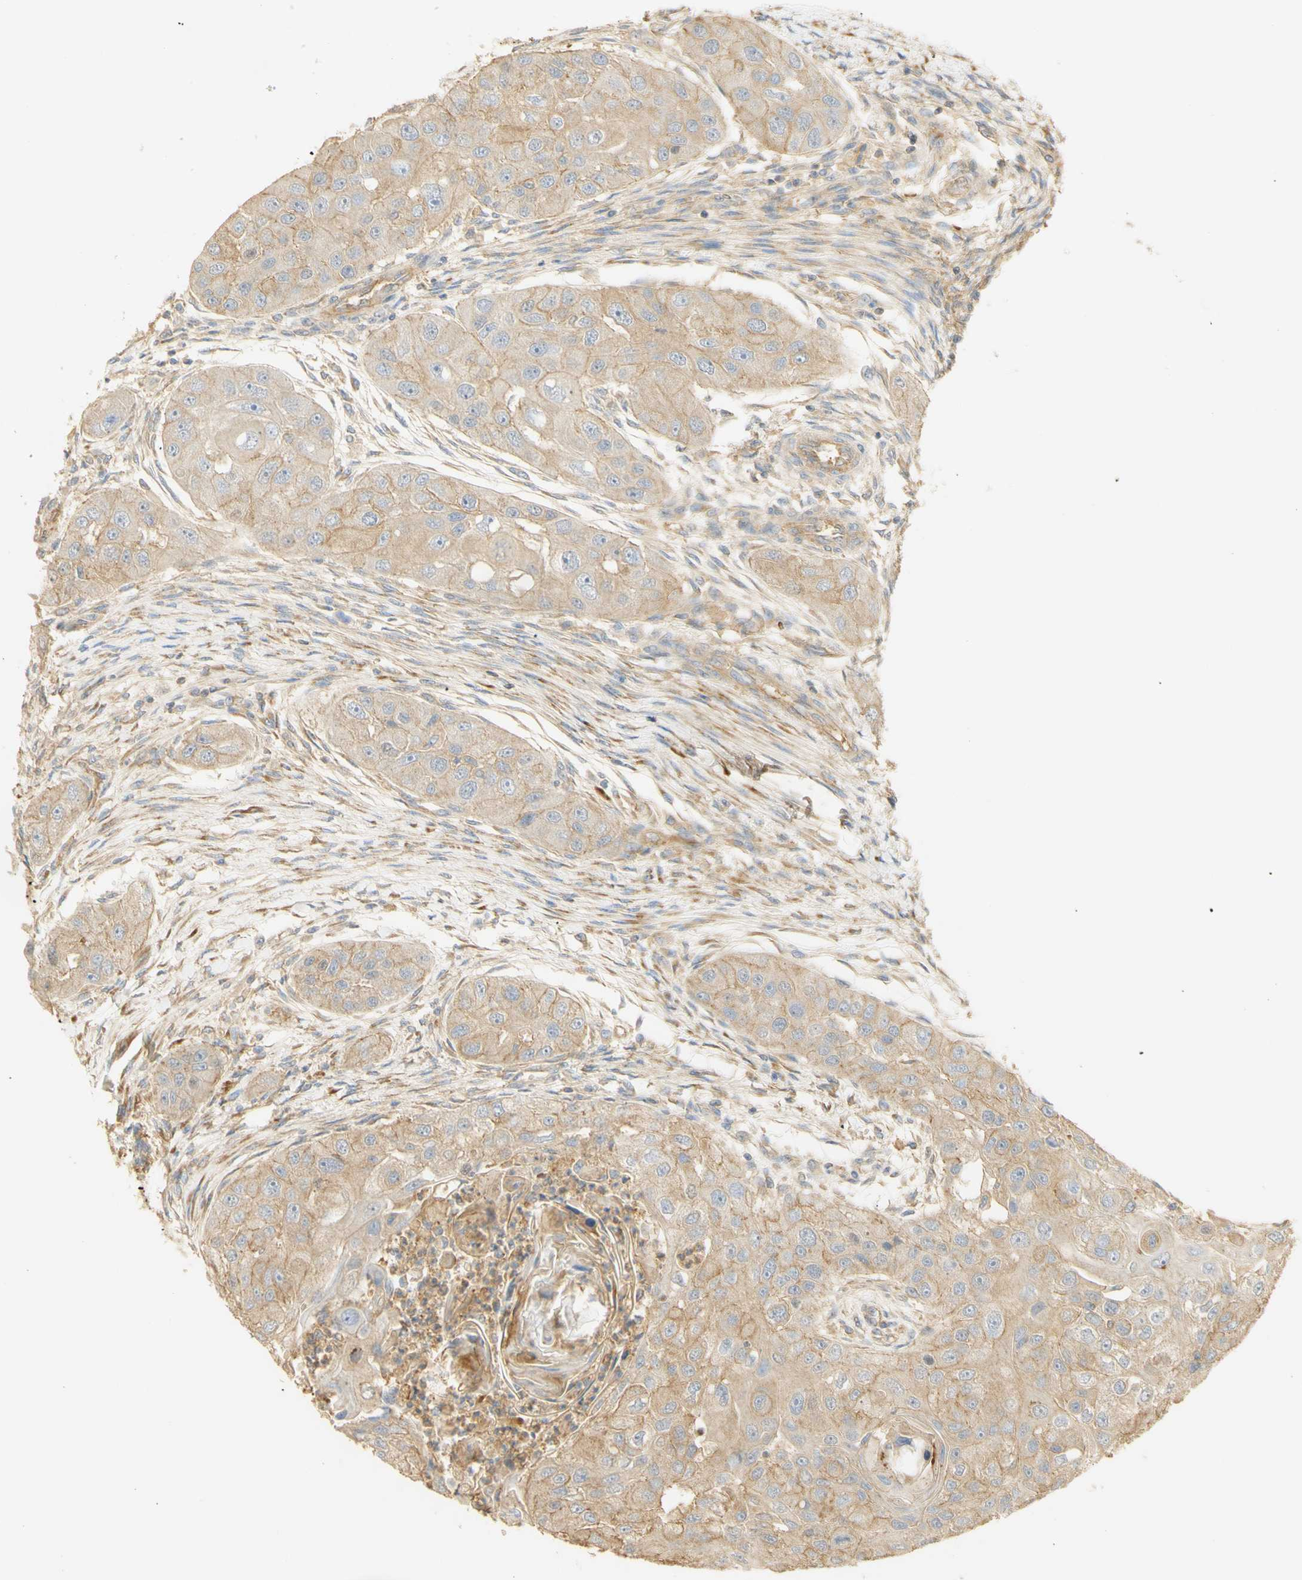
{"staining": {"intensity": "weak", "quantity": ">75%", "location": "cytoplasmic/membranous"}, "tissue": "head and neck cancer", "cell_type": "Tumor cells", "image_type": "cancer", "snomed": [{"axis": "morphology", "description": "Normal tissue, NOS"}, {"axis": "morphology", "description": "Squamous cell carcinoma, NOS"}, {"axis": "topography", "description": "Skeletal muscle"}, {"axis": "topography", "description": "Head-Neck"}], "caption": "A micrograph of head and neck cancer (squamous cell carcinoma) stained for a protein exhibits weak cytoplasmic/membranous brown staining in tumor cells. Using DAB (3,3'-diaminobenzidine) (brown) and hematoxylin (blue) stains, captured at high magnification using brightfield microscopy.", "gene": "KCNE4", "patient": {"sex": "male", "age": 51}}